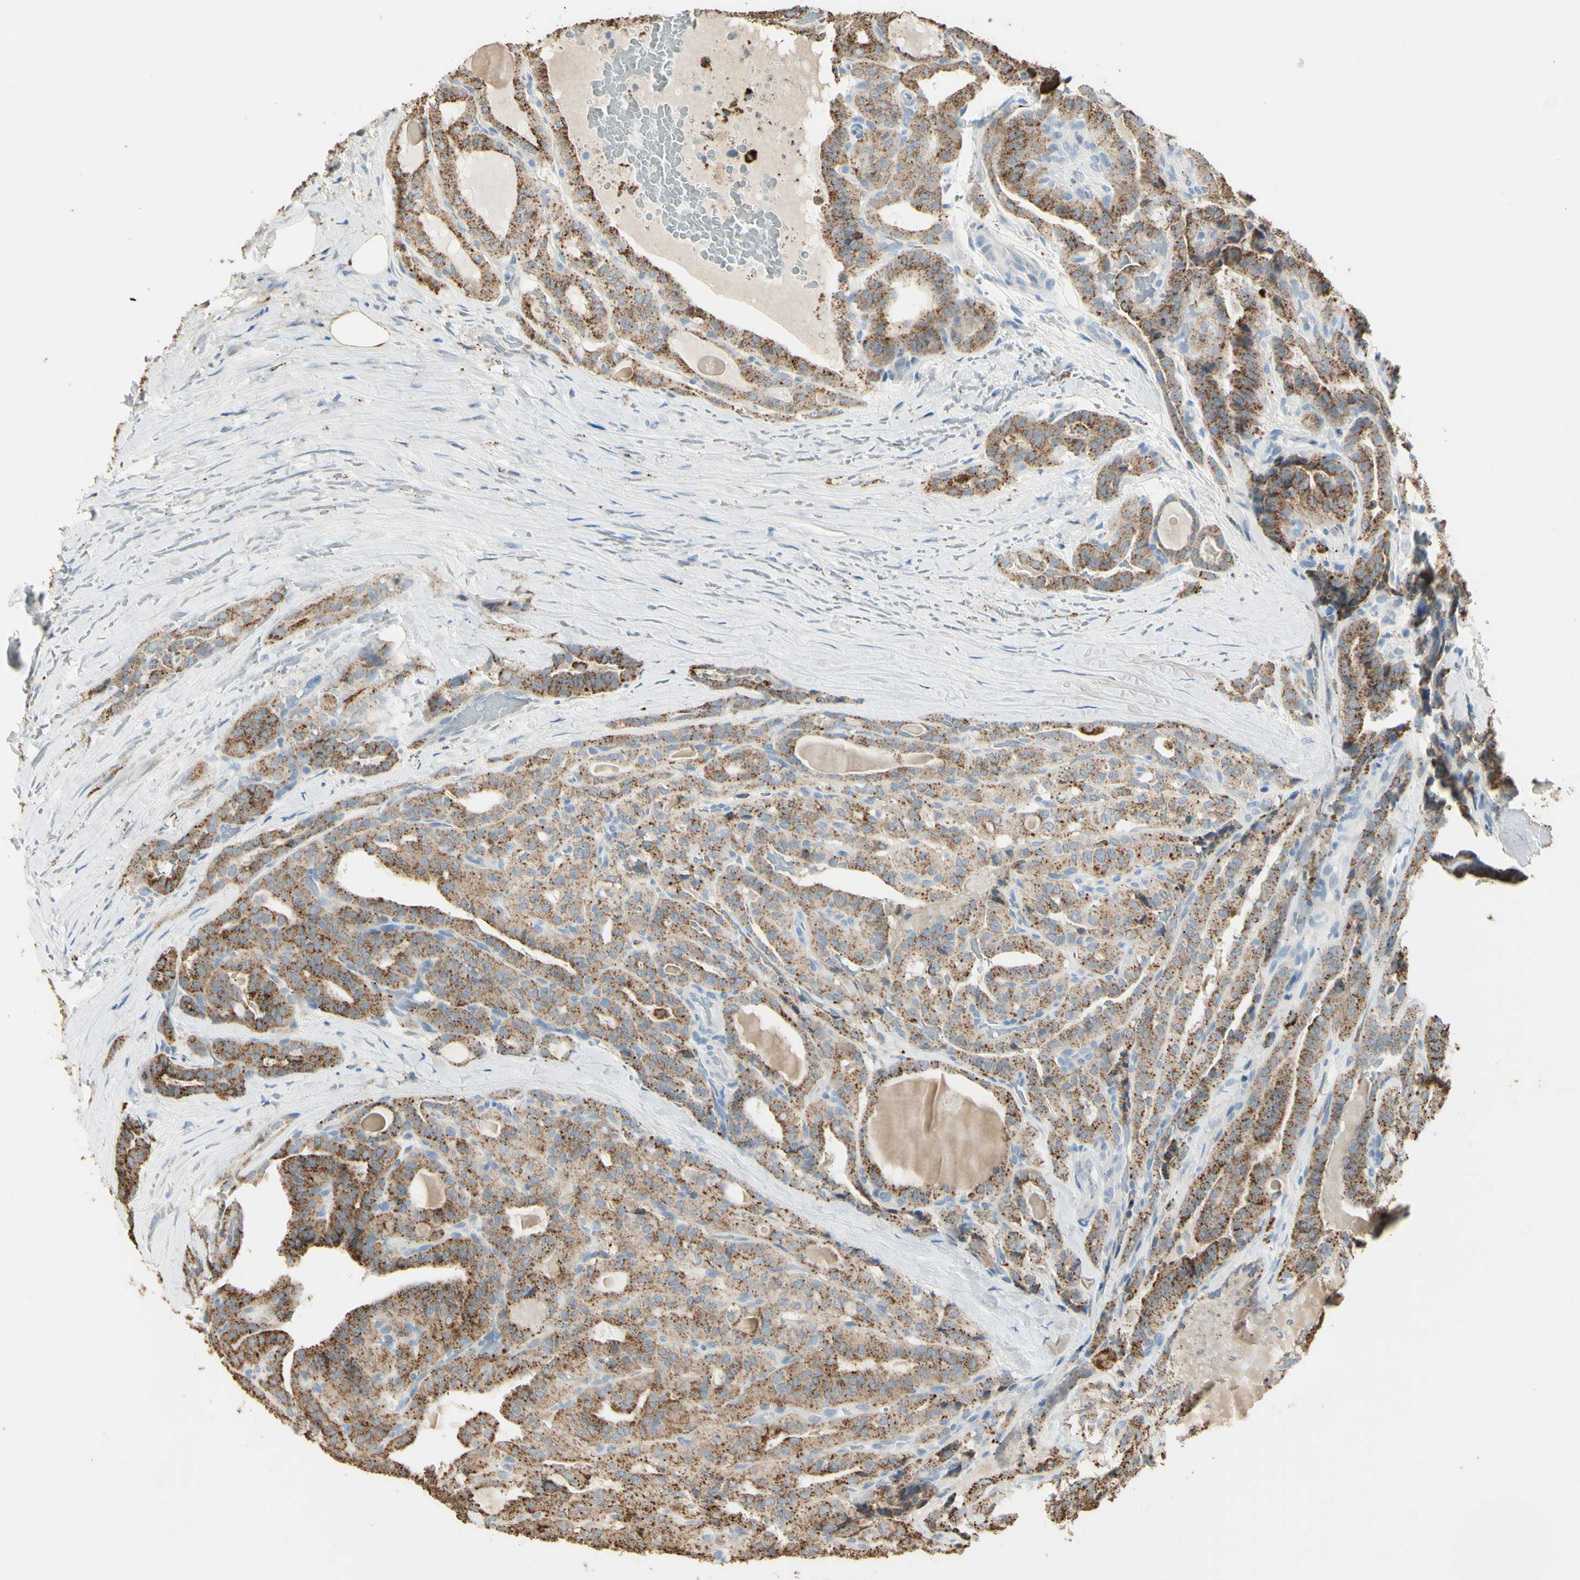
{"staining": {"intensity": "moderate", "quantity": ">75%", "location": "cytoplasmic/membranous"}, "tissue": "thyroid cancer", "cell_type": "Tumor cells", "image_type": "cancer", "snomed": [{"axis": "morphology", "description": "Papillary adenocarcinoma, NOS"}, {"axis": "topography", "description": "Thyroid gland"}], "caption": "A high-resolution micrograph shows immunohistochemistry (IHC) staining of thyroid cancer (papillary adenocarcinoma), which exhibits moderate cytoplasmic/membranous expression in approximately >75% of tumor cells.", "gene": "ANGPTL1", "patient": {"sex": "male", "age": 77}}